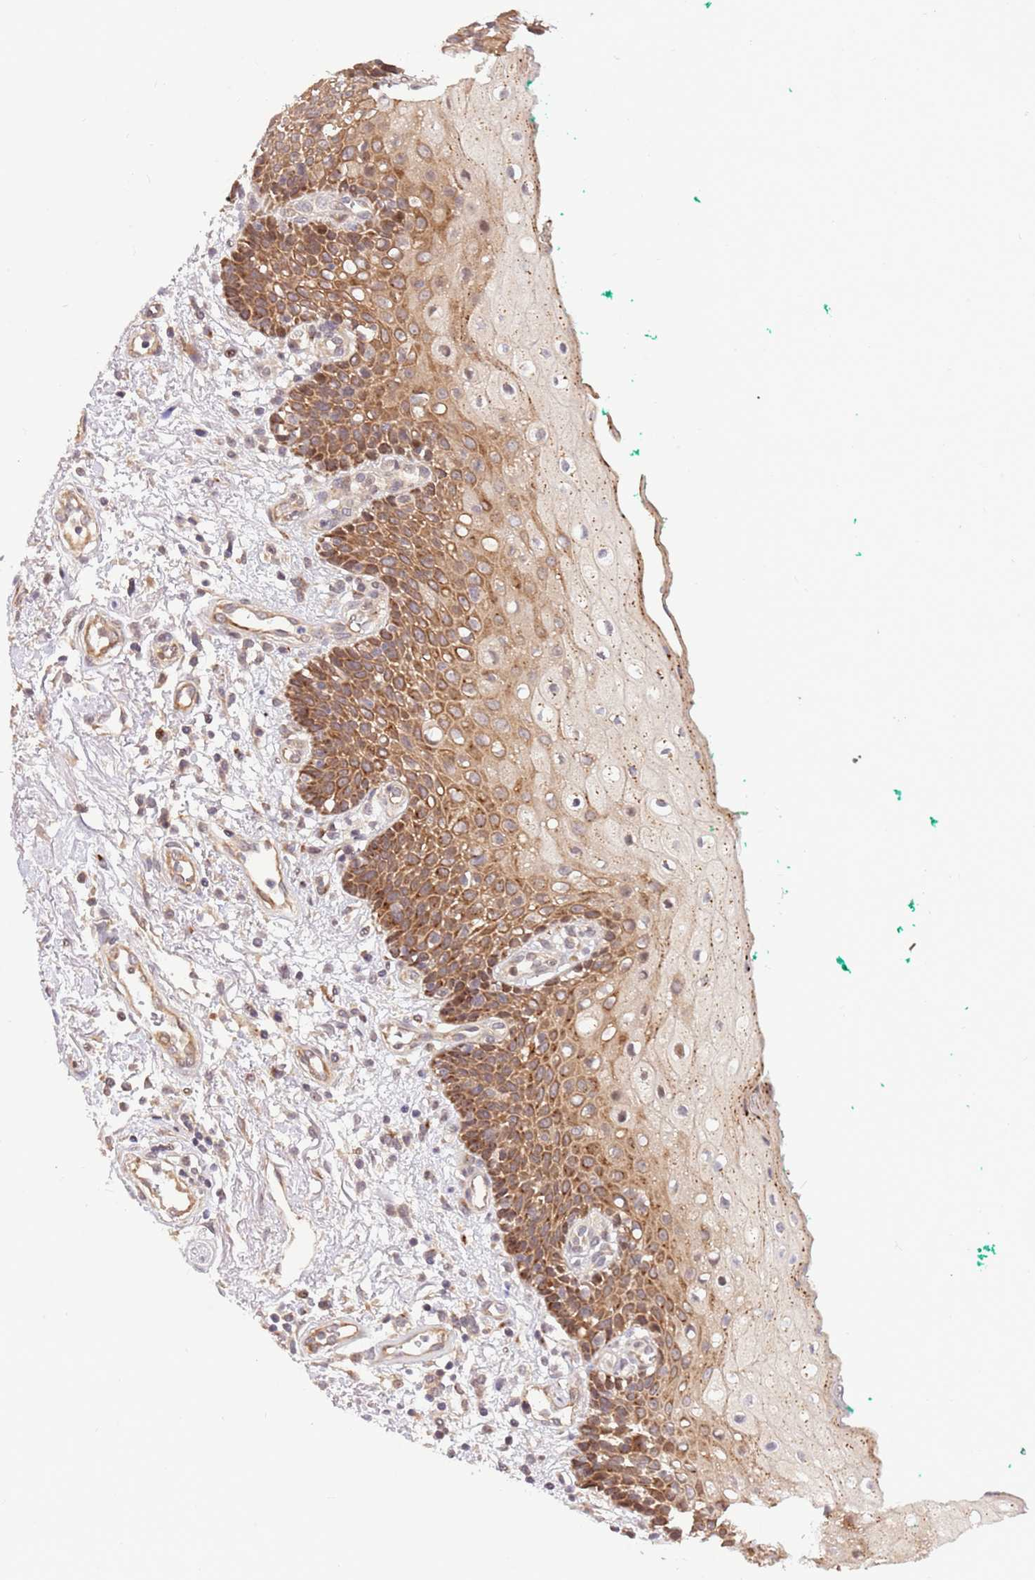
{"staining": {"intensity": "moderate", "quantity": "25%-75%", "location": "cytoplasmic/membranous"}, "tissue": "oral mucosa", "cell_type": "Squamous epithelial cells", "image_type": "normal", "snomed": [{"axis": "morphology", "description": "Normal tissue, NOS"}, {"axis": "morphology", "description": "Squamous cell carcinoma, NOS"}, {"axis": "topography", "description": "Oral tissue"}, {"axis": "topography", "description": "Tounge, NOS"}, {"axis": "topography", "description": "Head-Neck"}], "caption": "Immunohistochemistry photomicrograph of unremarkable oral mucosa stained for a protein (brown), which displays medium levels of moderate cytoplasmic/membranous staining in approximately 25%-75% of squamous epithelial cells.", "gene": "HAUS3", "patient": {"sex": "male", "age": 79}}